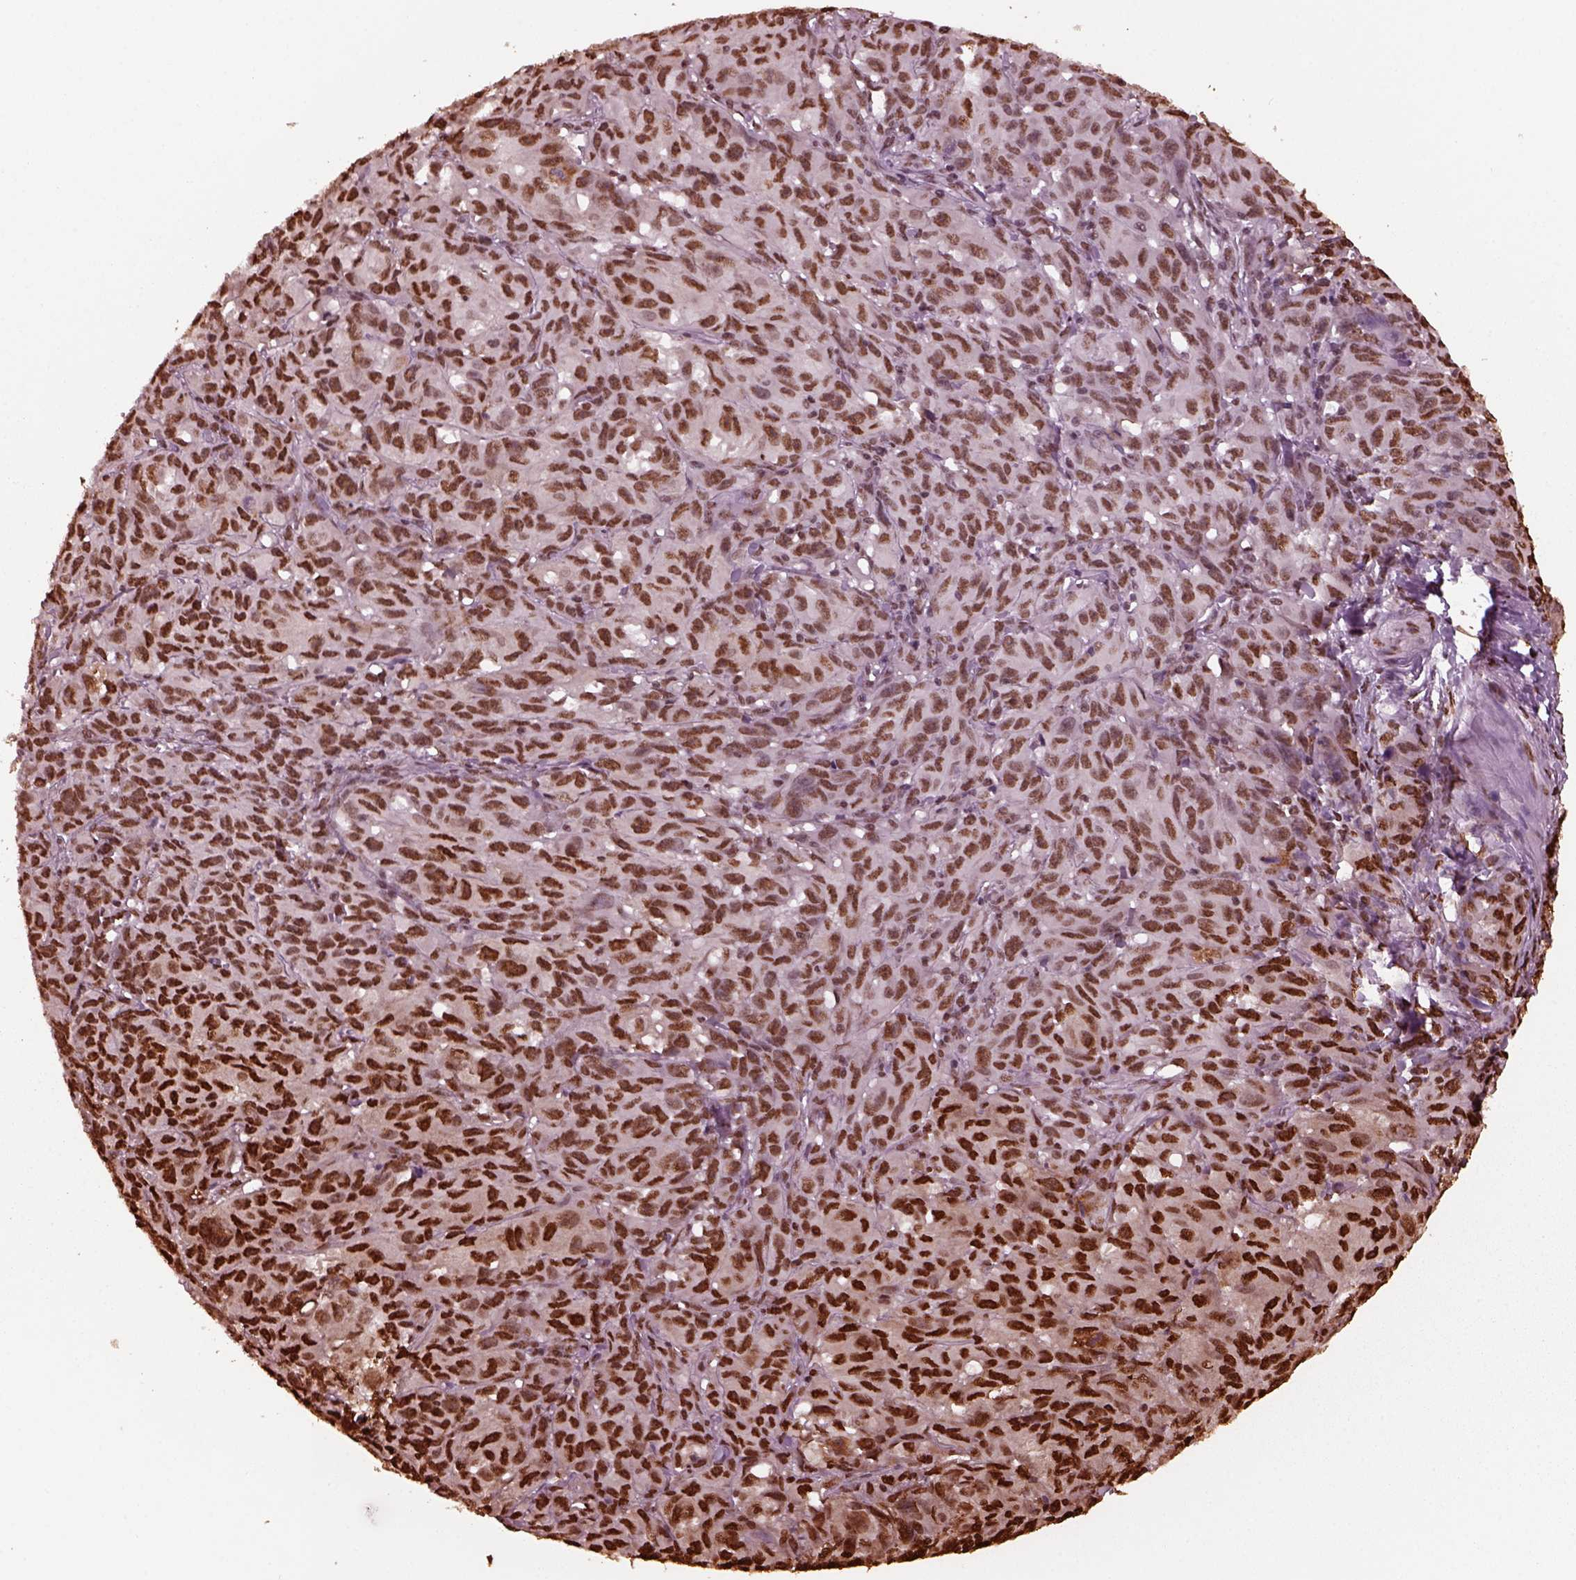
{"staining": {"intensity": "strong", "quantity": "25%-75%", "location": "nuclear"}, "tissue": "melanoma", "cell_type": "Tumor cells", "image_type": "cancer", "snomed": [{"axis": "morphology", "description": "Malignant melanoma, NOS"}, {"axis": "topography", "description": "Vulva, labia, clitoris and Bartholin´s gland, NO"}], "caption": "Protein staining shows strong nuclear positivity in about 25%-75% of tumor cells in malignant melanoma.", "gene": "NSD1", "patient": {"sex": "female", "age": 75}}